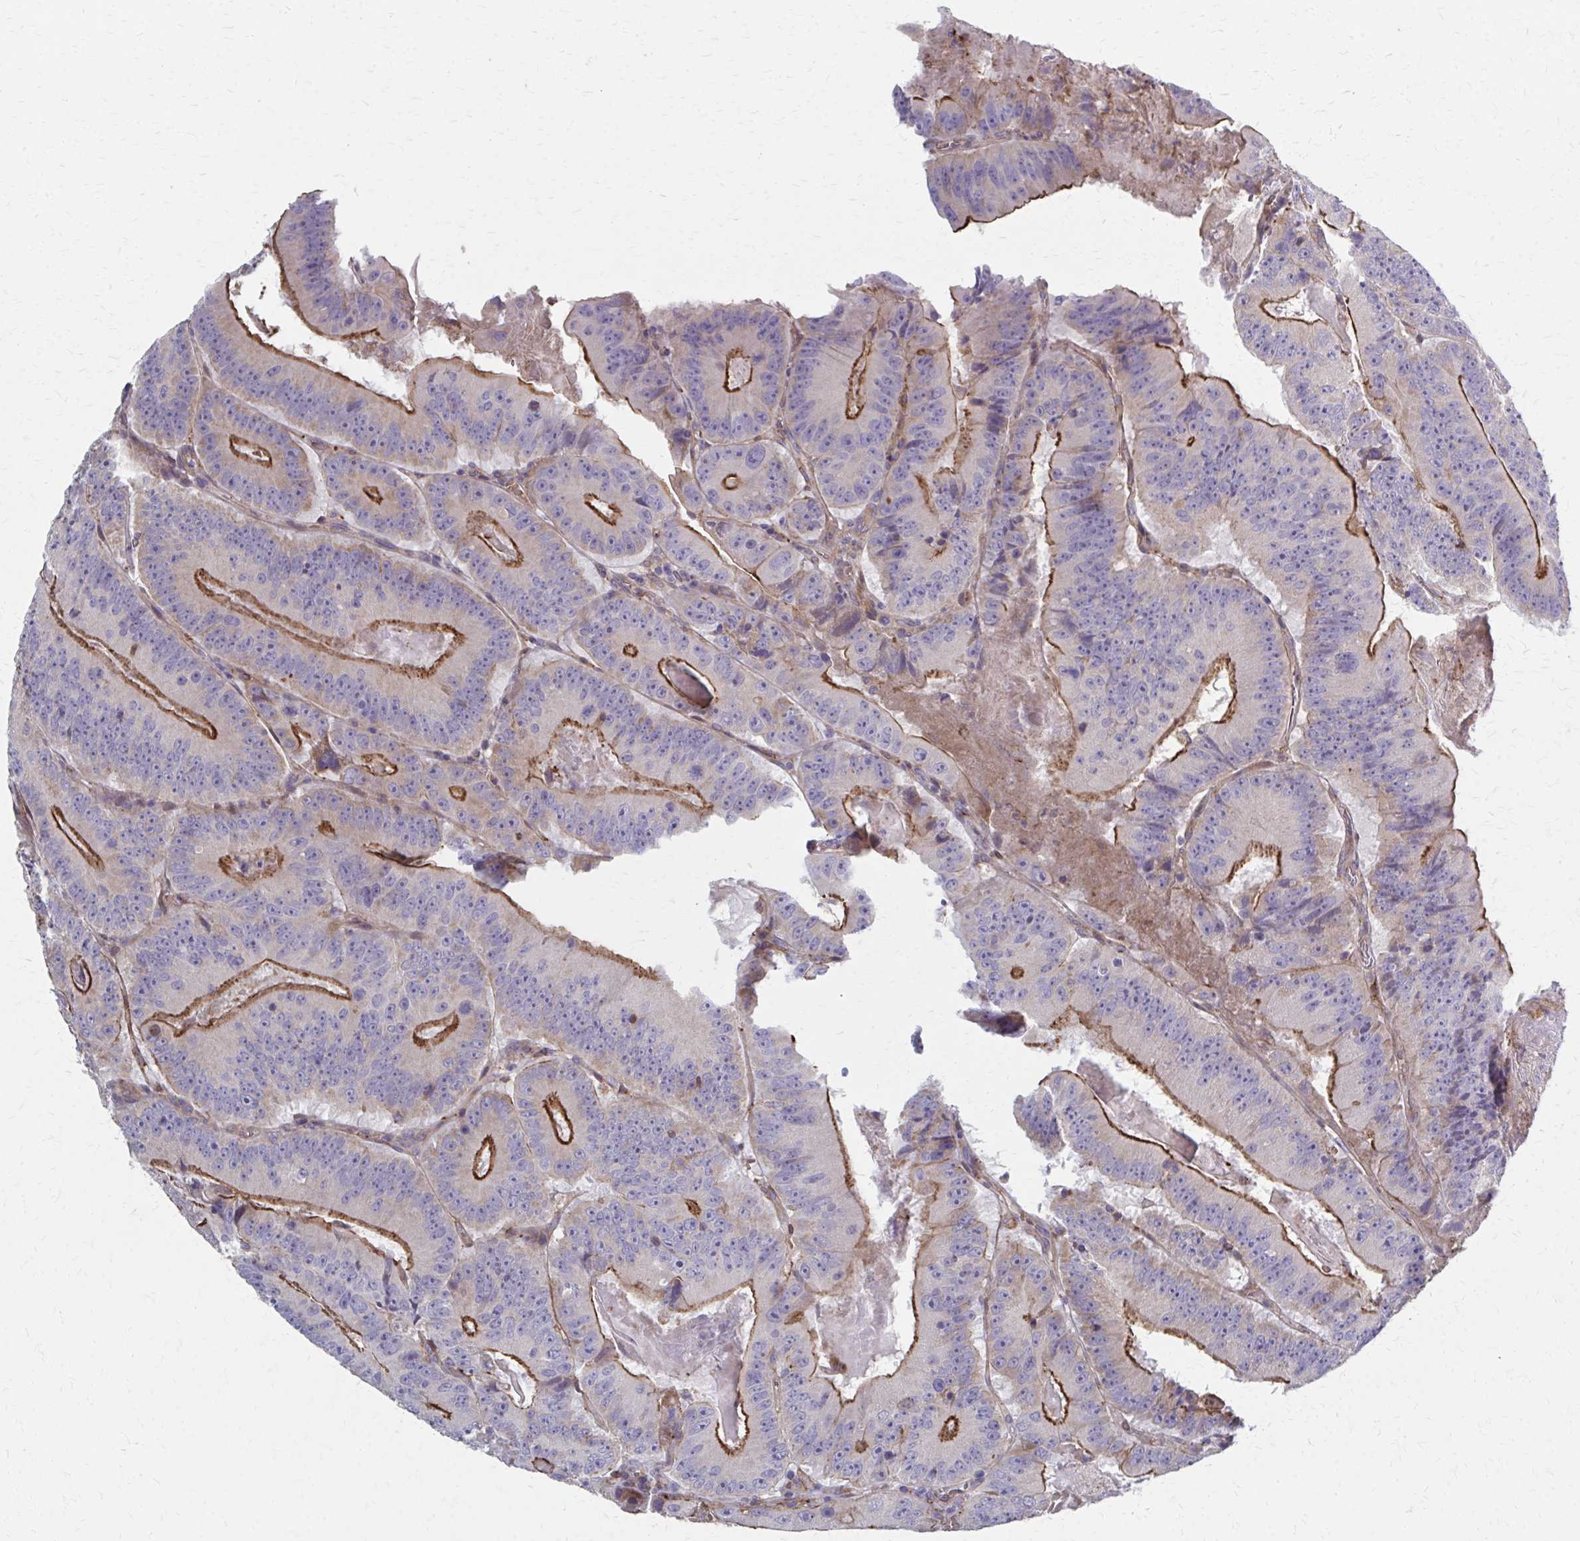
{"staining": {"intensity": "strong", "quantity": "25%-75%", "location": "cytoplasmic/membranous"}, "tissue": "colorectal cancer", "cell_type": "Tumor cells", "image_type": "cancer", "snomed": [{"axis": "morphology", "description": "Adenocarcinoma, NOS"}, {"axis": "topography", "description": "Colon"}], "caption": "Human colorectal cancer (adenocarcinoma) stained for a protein (brown) demonstrates strong cytoplasmic/membranous positive expression in approximately 25%-75% of tumor cells.", "gene": "MMP14", "patient": {"sex": "female", "age": 86}}